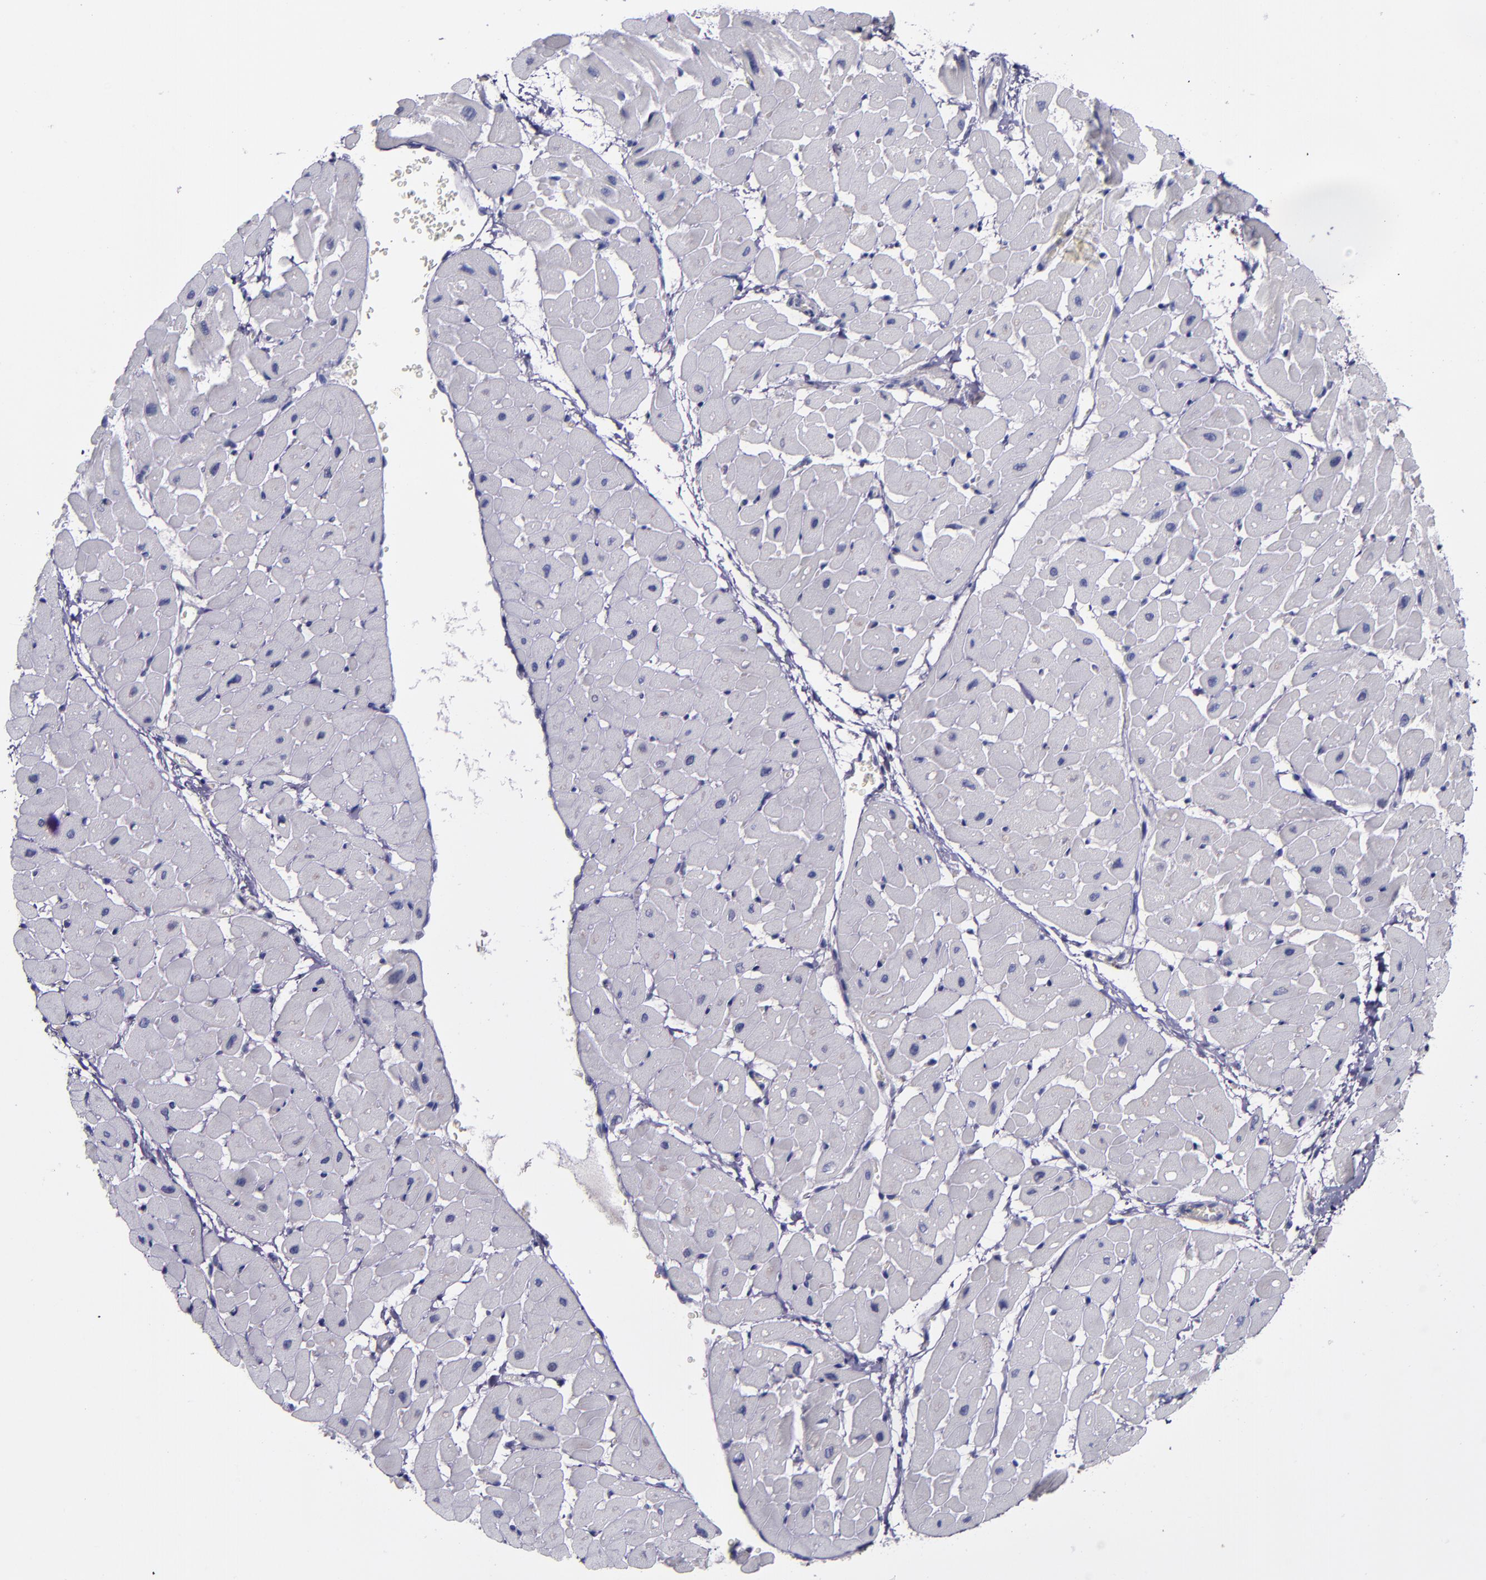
{"staining": {"intensity": "negative", "quantity": "none", "location": "none"}, "tissue": "heart muscle", "cell_type": "Cardiomyocytes", "image_type": "normal", "snomed": [{"axis": "morphology", "description": "Normal tissue, NOS"}, {"axis": "topography", "description": "Heart"}], "caption": "Immunohistochemistry (IHC) photomicrograph of normal human heart muscle stained for a protein (brown), which demonstrates no staining in cardiomyocytes. (DAB (3,3'-diaminobenzidine) immunohistochemistry with hematoxylin counter stain).", "gene": "MFGE8", "patient": {"sex": "male", "age": 45}}